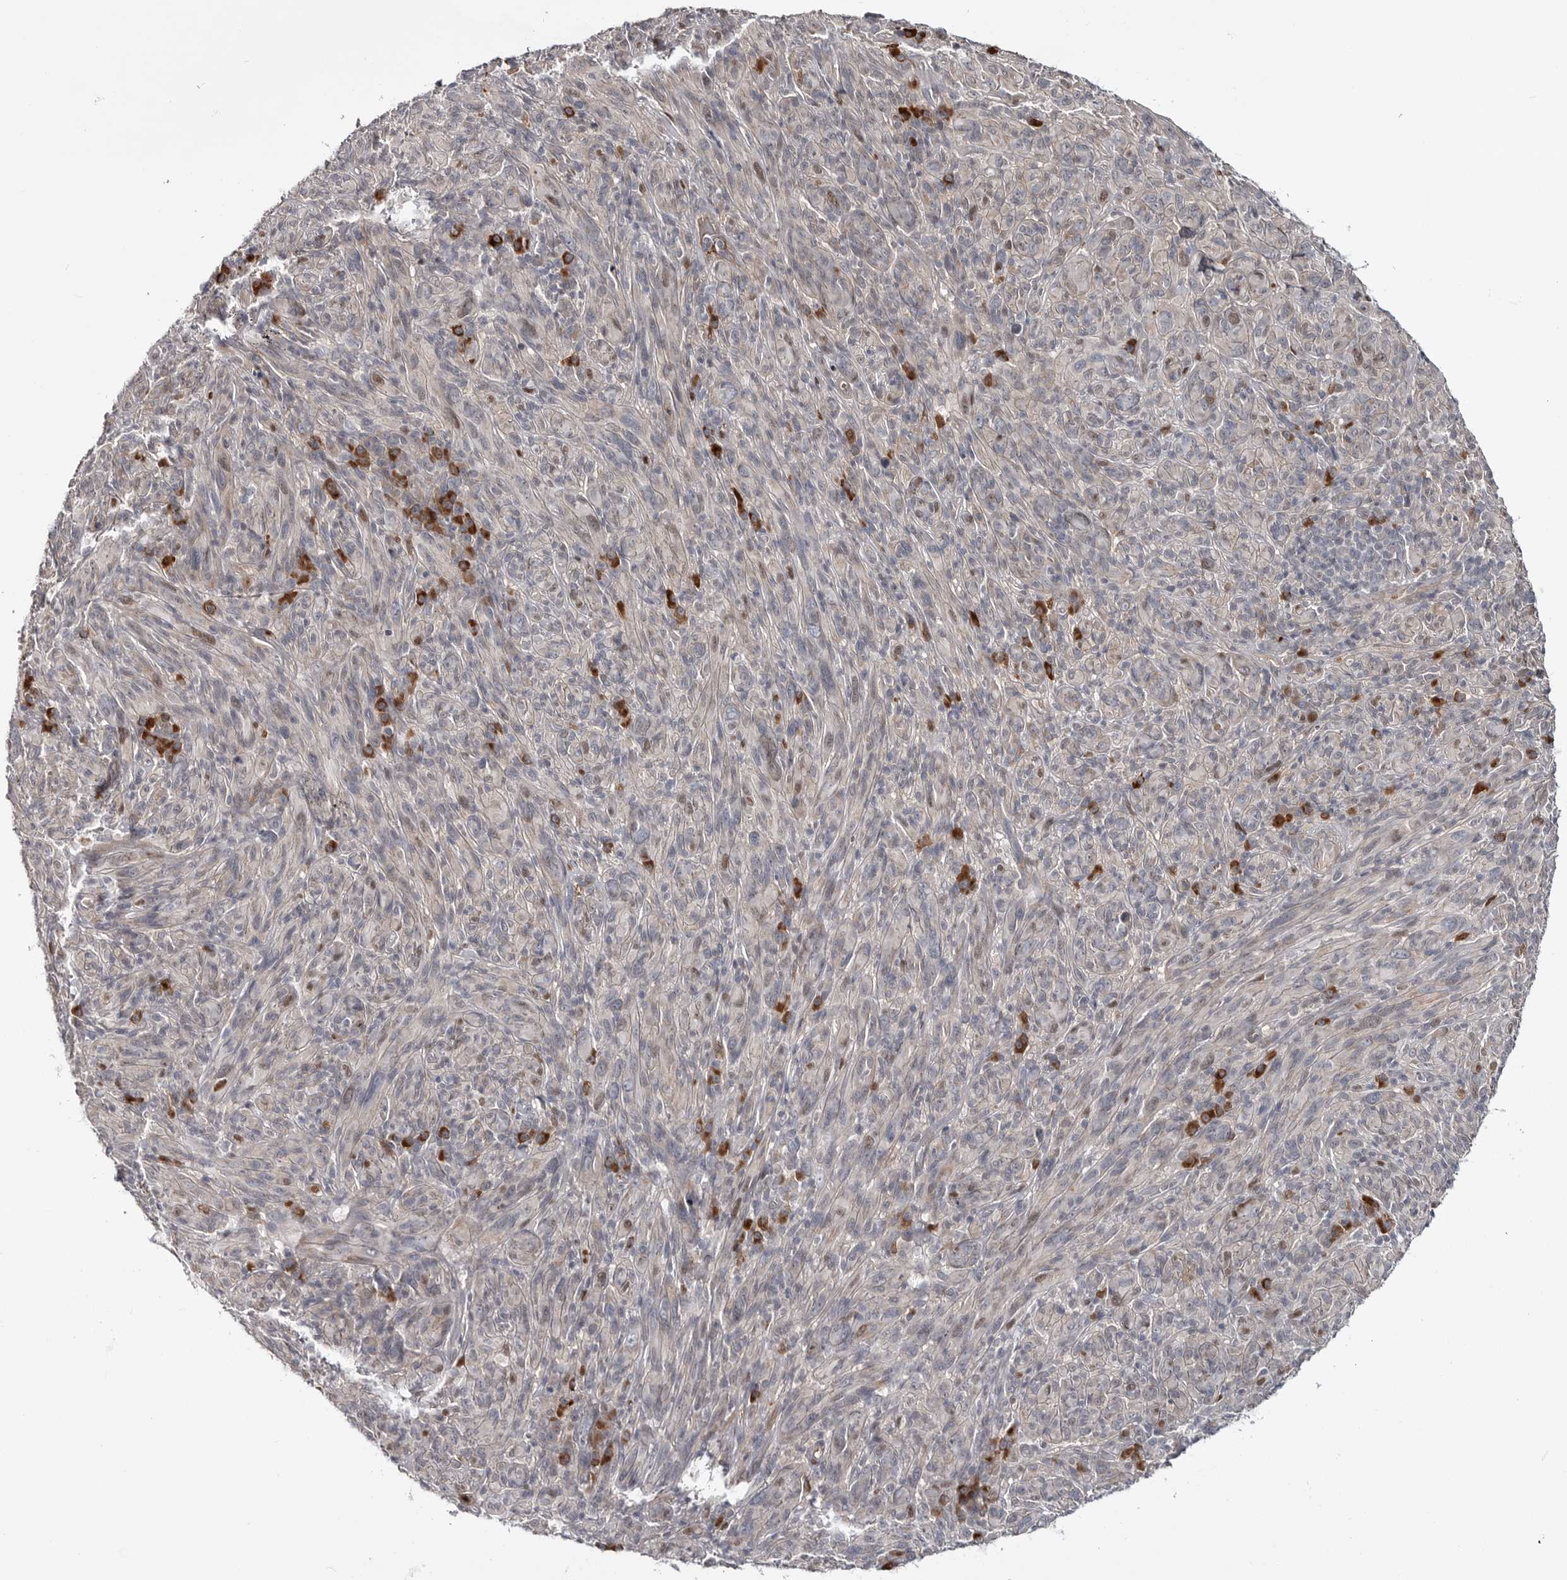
{"staining": {"intensity": "moderate", "quantity": "25%-75%", "location": "nuclear"}, "tissue": "melanoma", "cell_type": "Tumor cells", "image_type": "cancer", "snomed": [{"axis": "morphology", "description": "Malignant melanoma, NOS"}, {"axis": "topography", "description": "Skin of head"}], "caption": "Moderate nuclear protein expression is identified in approximately 25%-75% of tumor cells in melanoma.", "gene": "ZNF277", "patient": {"sex": "male", "age": 96}}